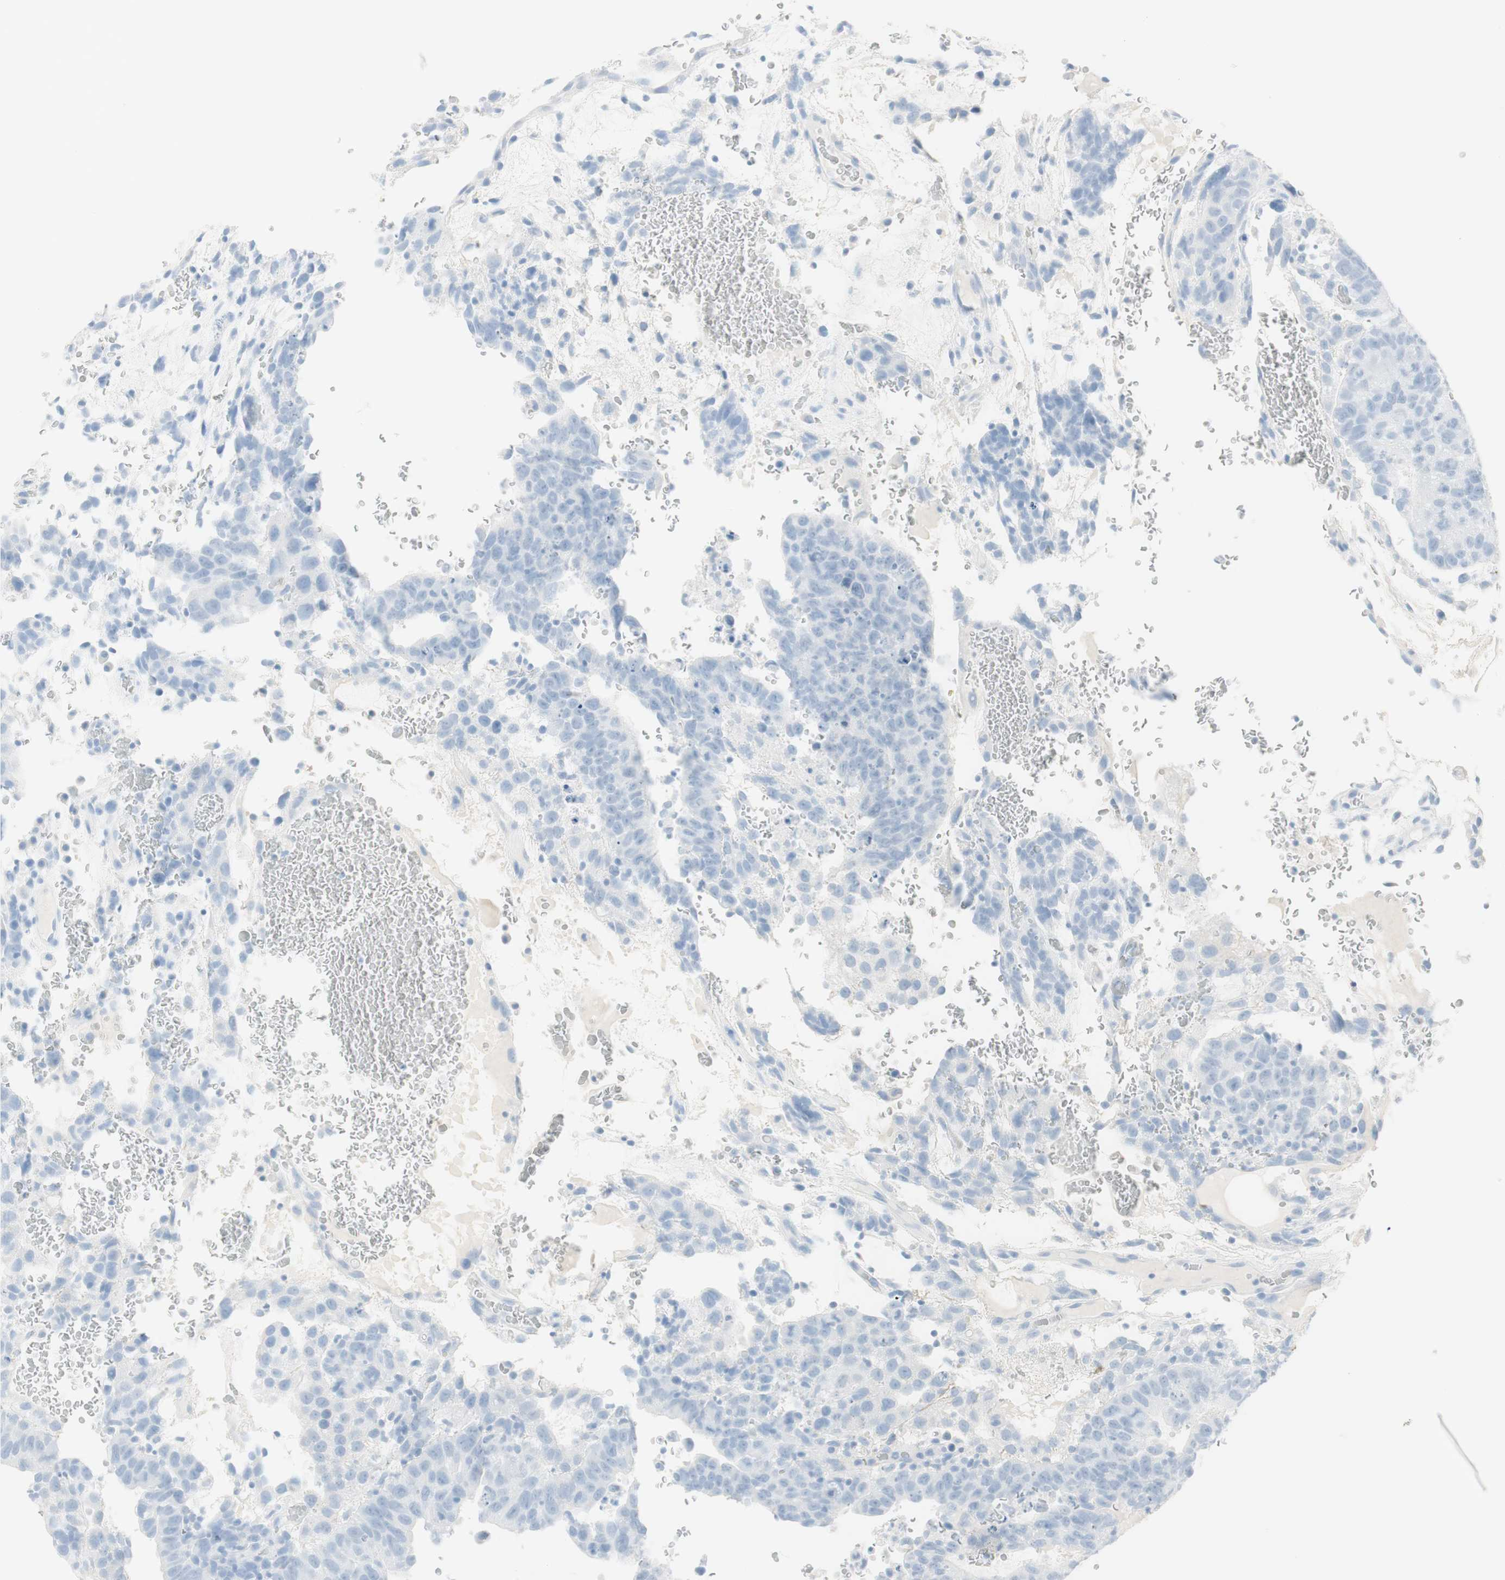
{"staining": {"intensity": "negative", "quantity": "none", "location": "none"}, "tissue": "testis cancer", "cell_type": "Tumor cells", "image_type": "cancer", "snomed": [{"axis": "morphology", "description": "Seminoma, NOS"}, {"axis": "morphology", "description": "Carcinoma, Embryonal, NOS"}, {"axis": "topography", "description": "Testis"}], "caption": "Human embryonal carcinoma (testis) stained for a protein using IHC exhibits no positivity in tumor cells.", "gene": "NAPSA", "patient": {"sex": "male", "age": 52}}